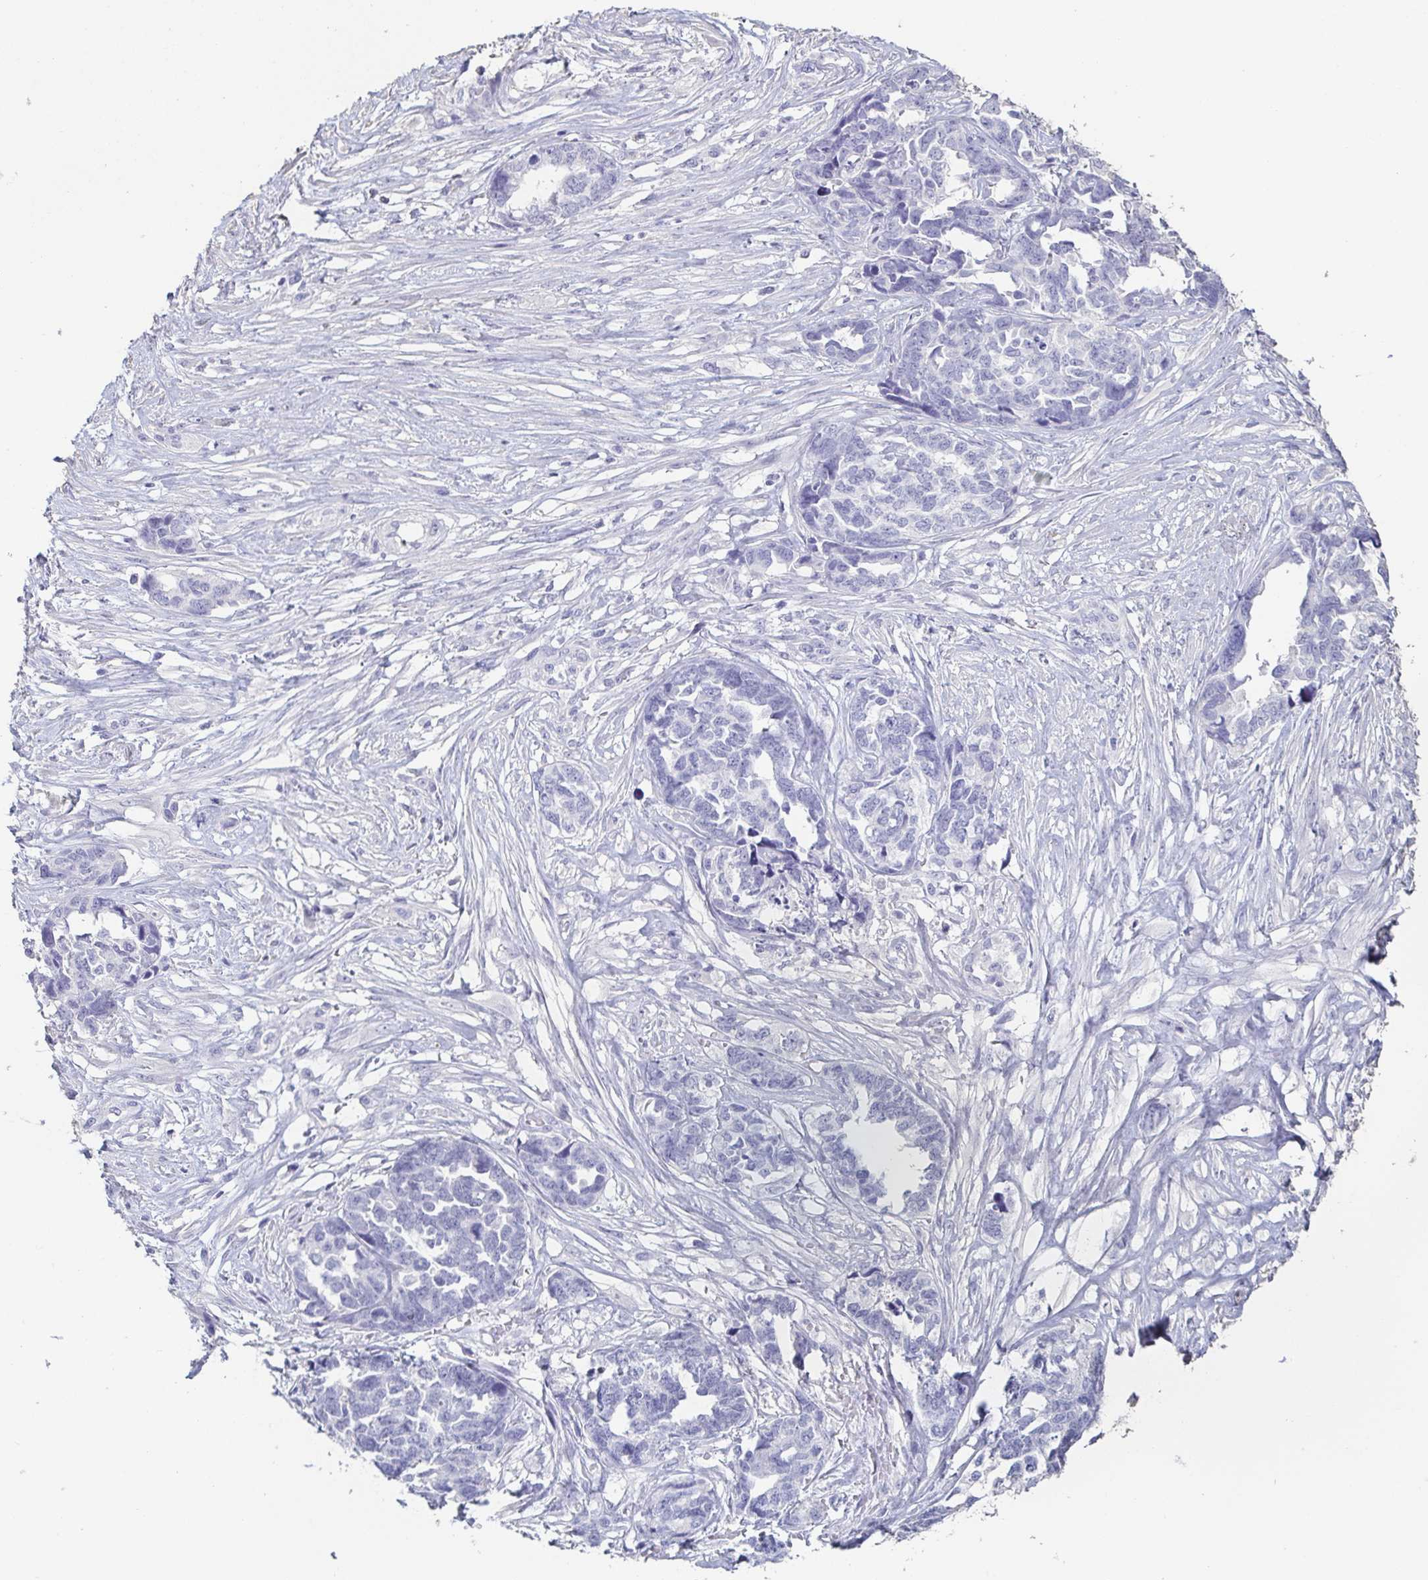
{"staining": {"intensity": "negative", "quantity": "none", "location": "none"}, "tissue": "ovarian cancer", "cell_type": "Tumor cells", "image_type": "cancer", "snomed": [{"axis": "morphology", "description": "Cystadenocarcinoma, serous, NOS"}, {"axis": "topography", "description": "Ovary"}], "caption": "IHC of human ovarian cancer (serous cystadenocarcinoma) displays no staining in tumor cells. (DAB immunohistochemistry with hematoxylin counter stain).", "gene": "BPIFA2", "patient": {"sex": "female", "age": 69}}